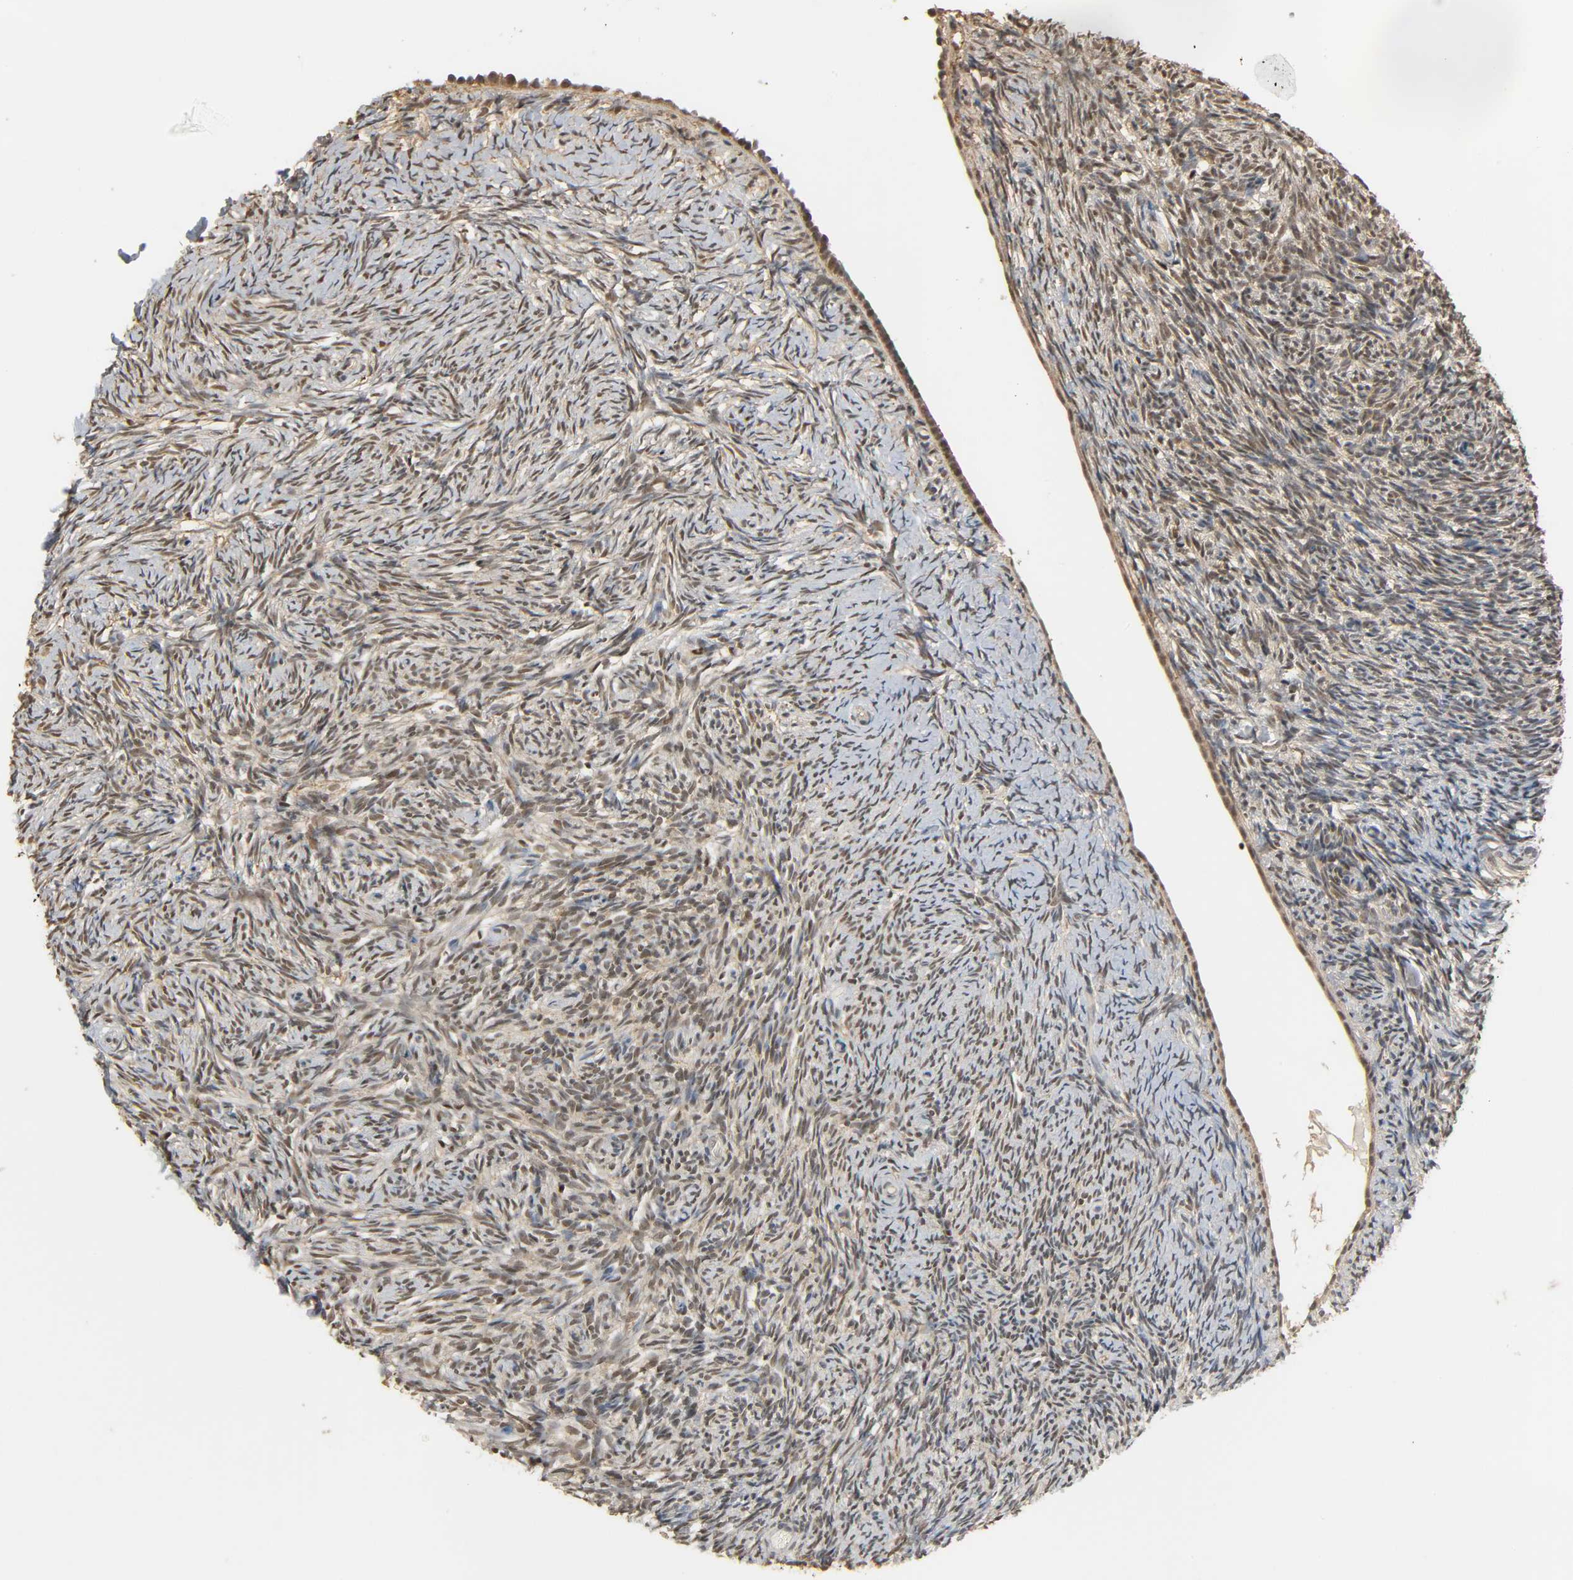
{"staining": {"intensity": "moderate", "quantity": ">75%", "location": "nuclear"}, "tissue": "ovary", "cell_type": "Ovarian stroma cells", "image_type": "normal", "snomed": [{"axis": "morphology", "description": "Normal tissue, NOS"}, {"axis": "topography", "description": "Ovary"}], "caption": "This histopathology image demonstrates immunohistochemistry staining of unremarkable human ovary, with medium moderate nuclear staining in about >75% of ovarian stroma cells.", "gene": "ZFPM2", "patient": {"sex": "female", "age": 60}}